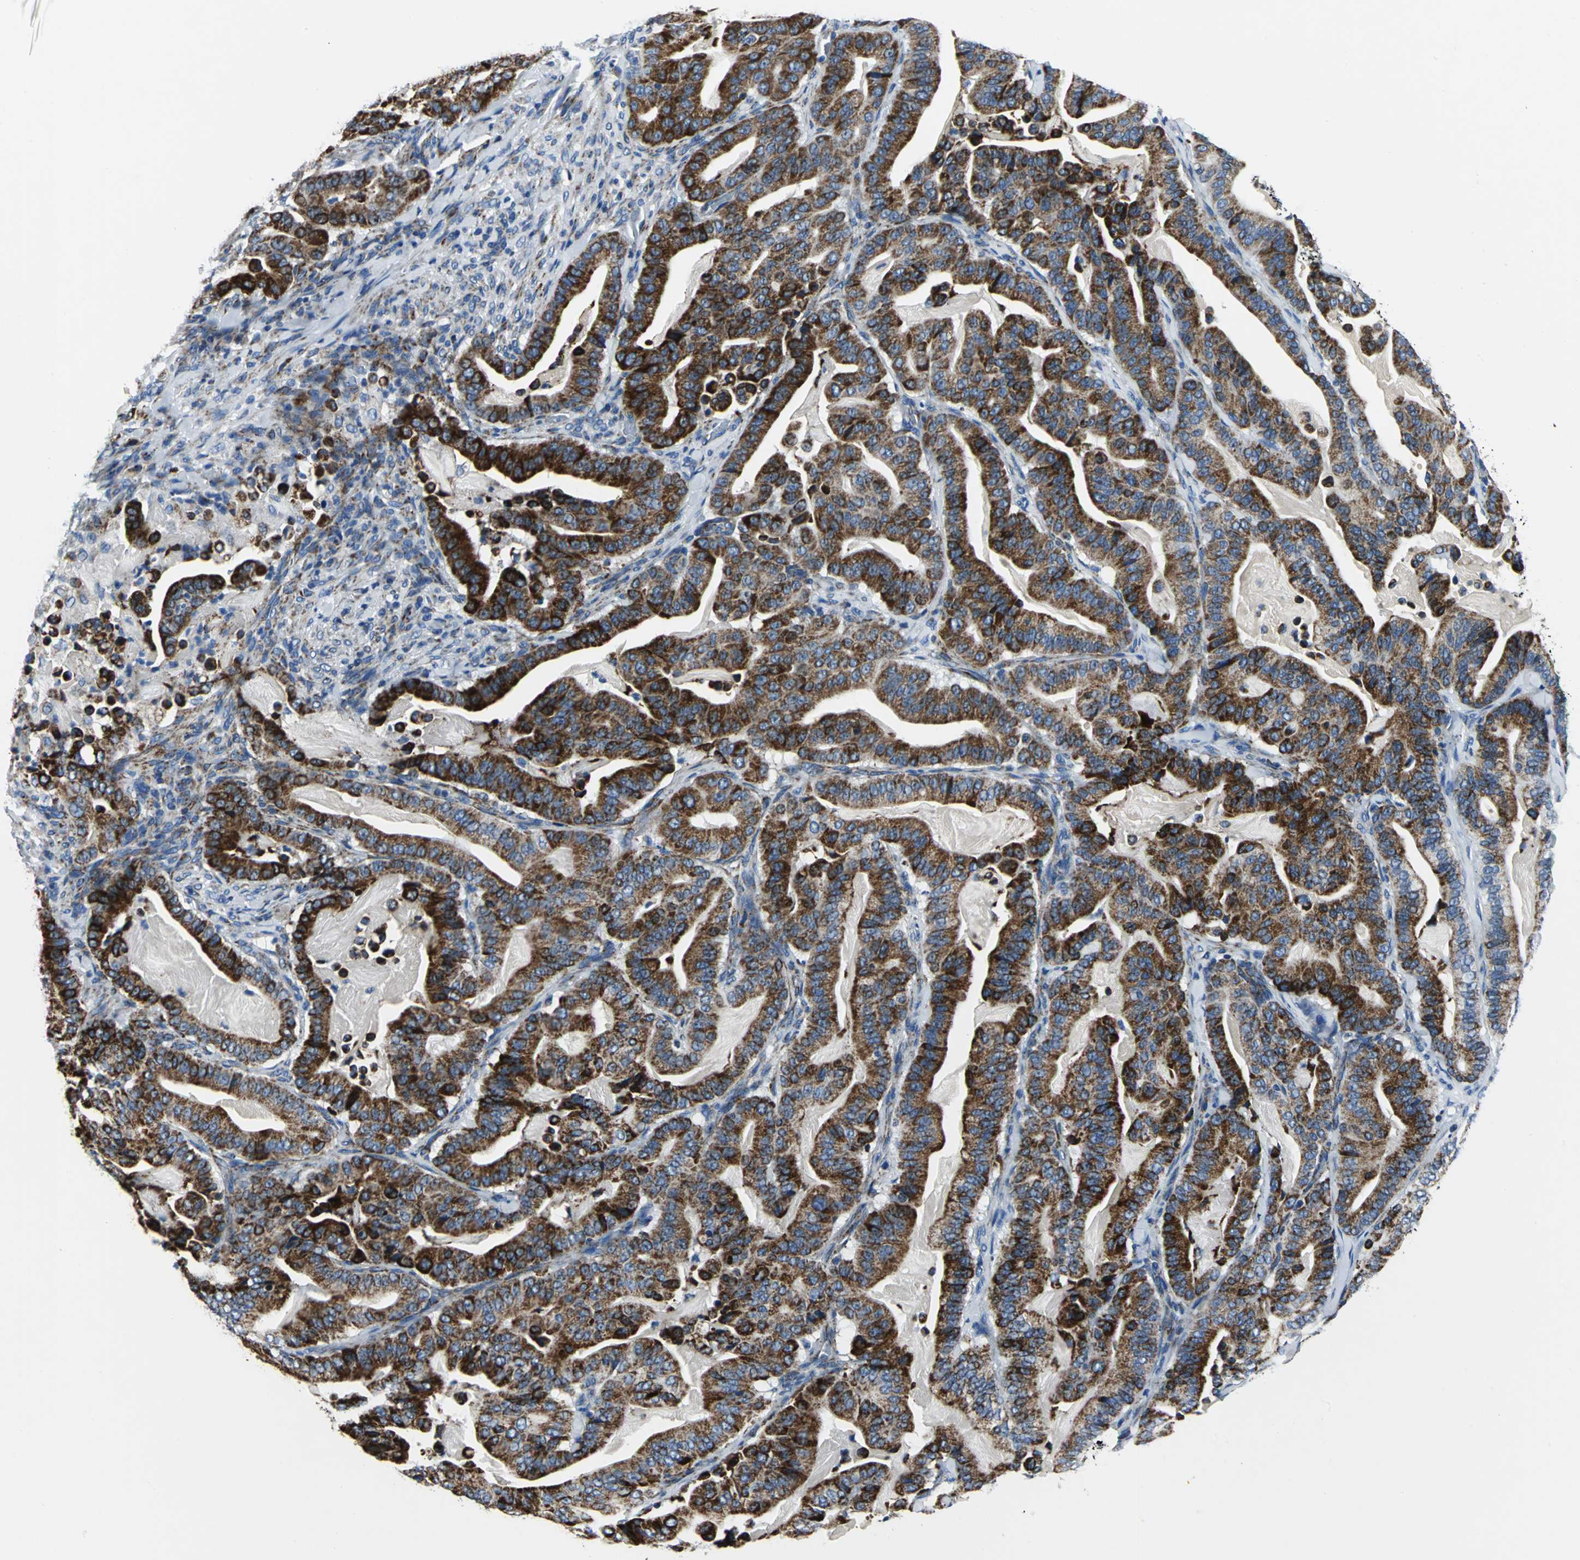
{"staining": {"intensity": "strong", "quantity": ">75%", "location": "cytoplasmic/membranous"}, "tissue": "pancreatic cancer", "cell_type": "Tumor cells", "image_type": "cancer", "snomed": [{"axis": "morphology", "description": "Adenocarcinoma, NOS"}, {"axis": "topography", "description": "Pancreas"}], "caption": "A micrograph showing strong cytoplasmic/membranous positivity in approximately >75% of tumor cells in pancreatic cancer, as visualized by brown immunohistochemical staining.", "gene": "IFI6", "patient": {"sex": "male", "age": 63}}